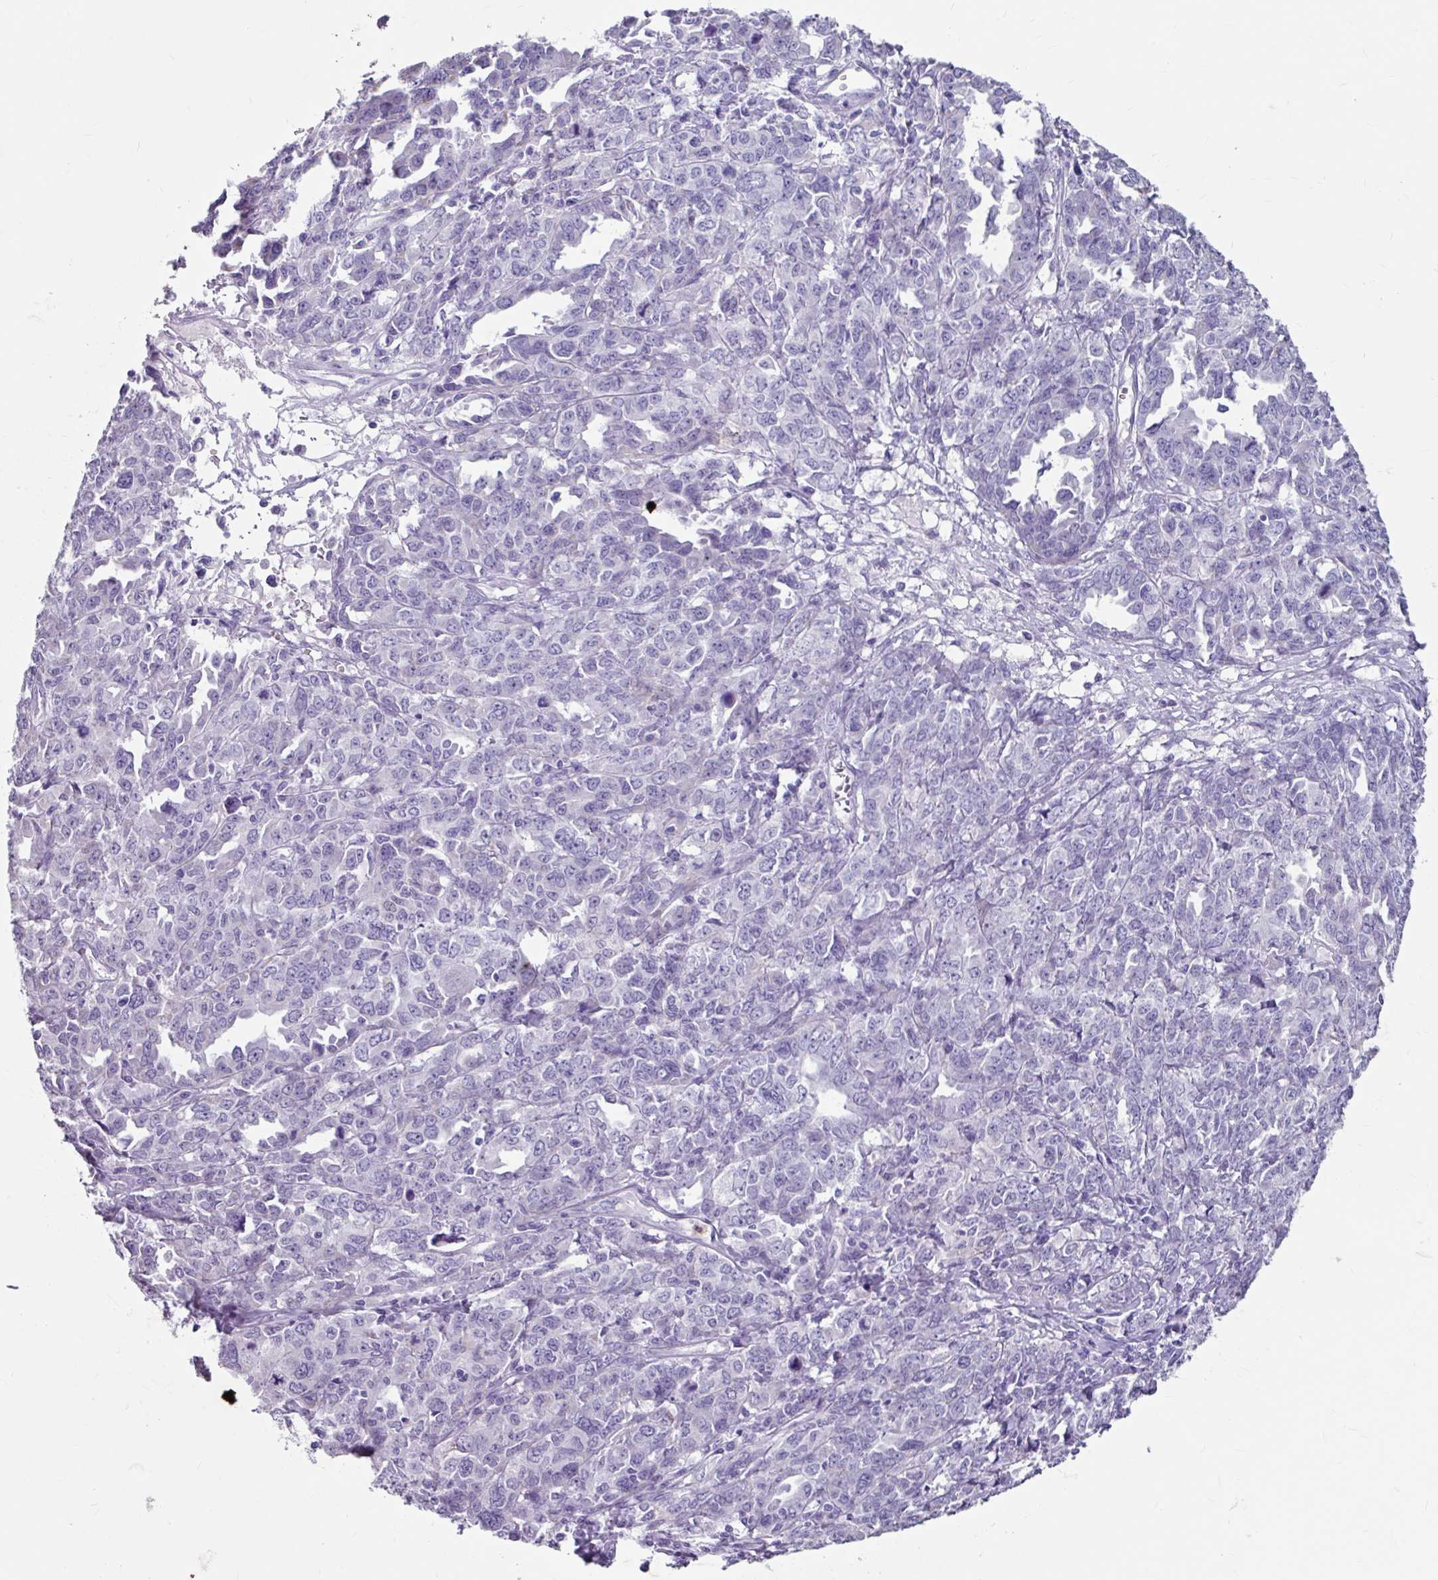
{"staining": {"intensity": "negative", "quantity": "none", "location": "none"}, "tissue": "ovarian cancer", "cell_type": "Tumor cells", "image_type": "cancer", "snomed": [{"axis": "morphology", "description": "Adenocarcinoma, NOS"}, {"axis": "morphology", "description": "Carcinoma, endometroid"}, {"axis": "topography", "description": "Ovary"}], "caption": "Immunohistochemistry (IHC) of human endometroid carcinoma (ovarian) displays no staining in tumor cells. Nuclei are stained in blue.", "gene": "ANKRD1", "patient": {"sex": "female", "age": 72}}